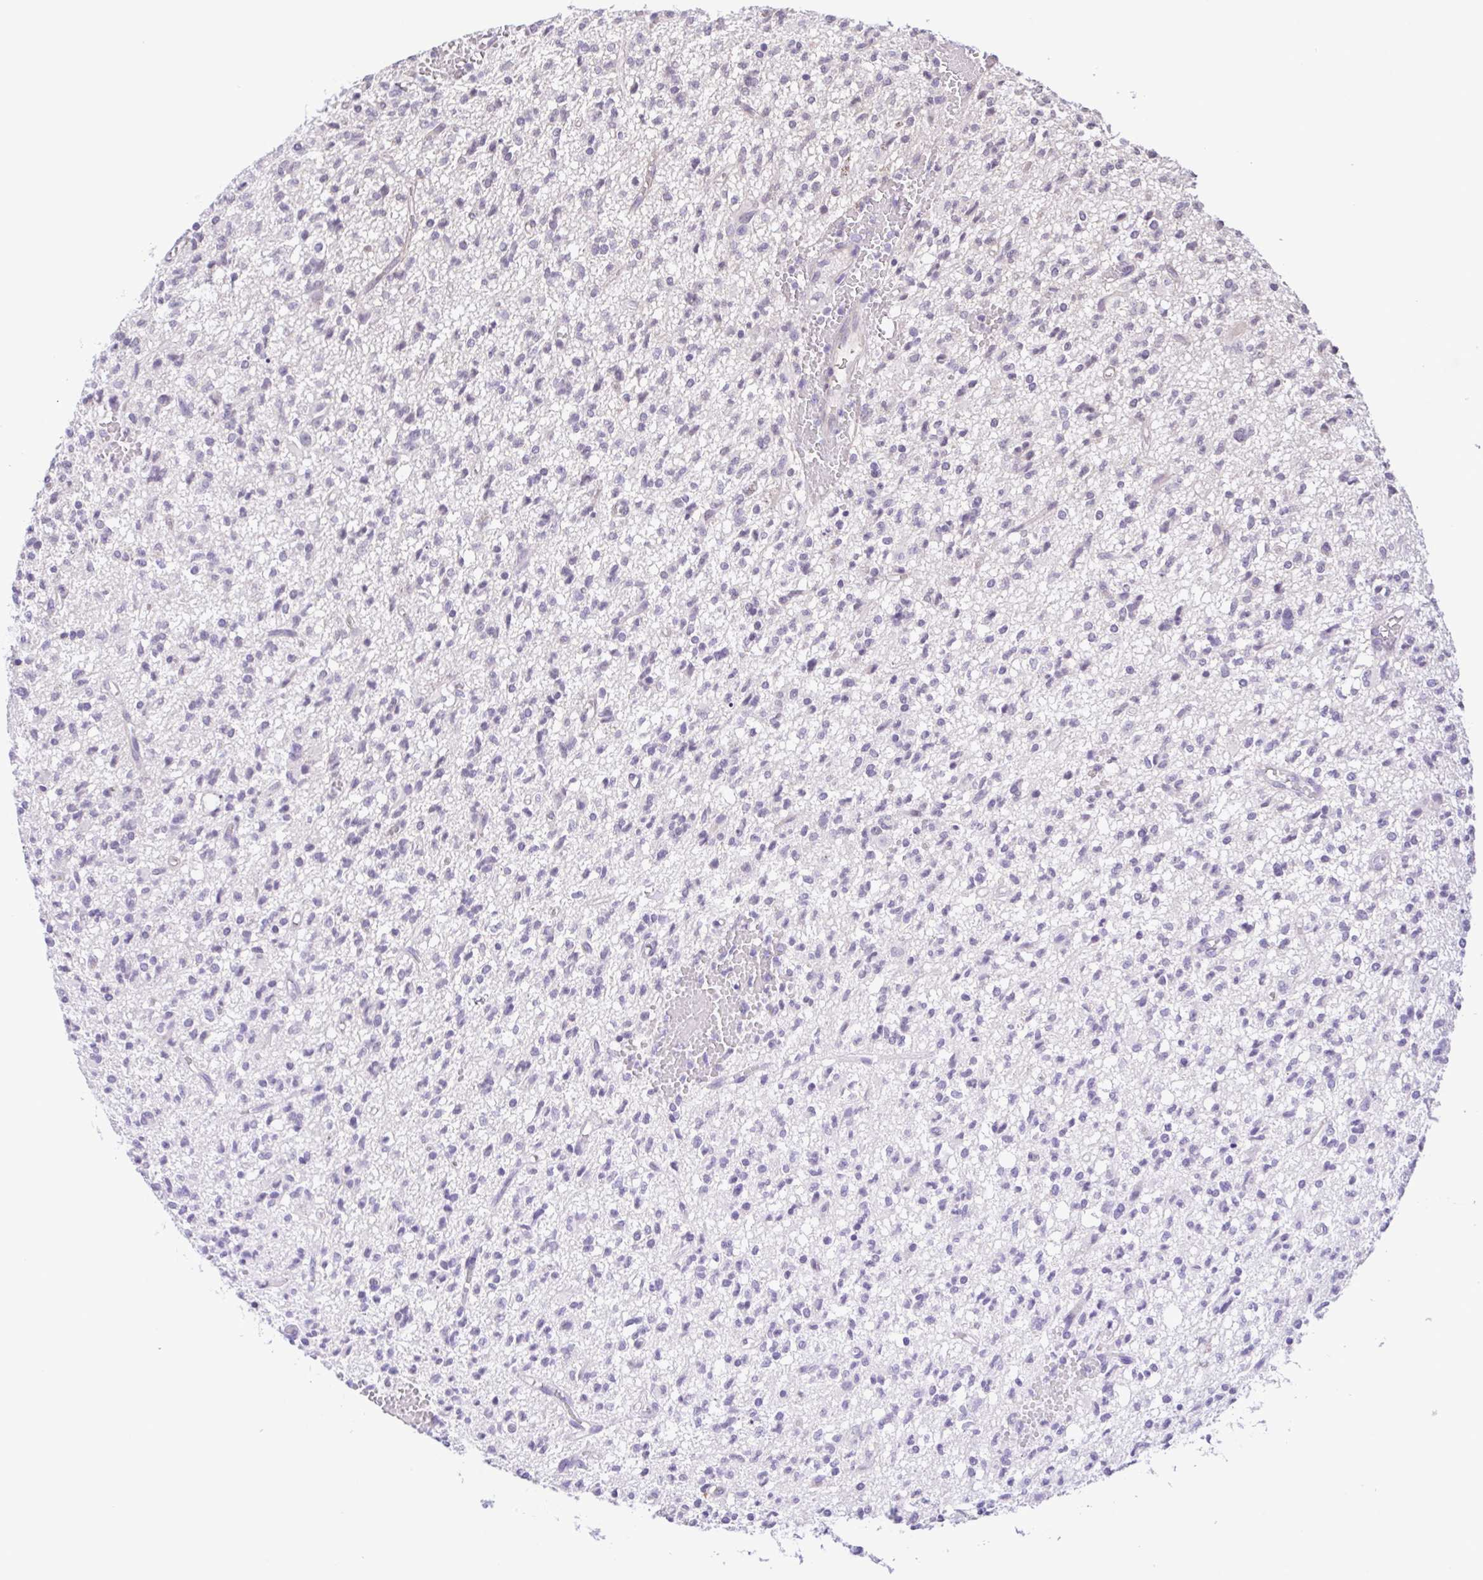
{"staining": {"intensity": "negative", "quantity": "none", "location": "none"}, "tissue": "glioma", "cell_type": "Tumor cells", "image_type": "cancer", "snomed": [{"axis": "morphology", "description": "Glioma, malignant, Low grade"}, {"axis": "topography", "description": "Brain"}], "caption": "Glioma stained for a protein using immunohistochemistry demonstrates no expression tumor cells.", "gene": "IL1RN", "patient": {"sex": "male", "age": 64}}